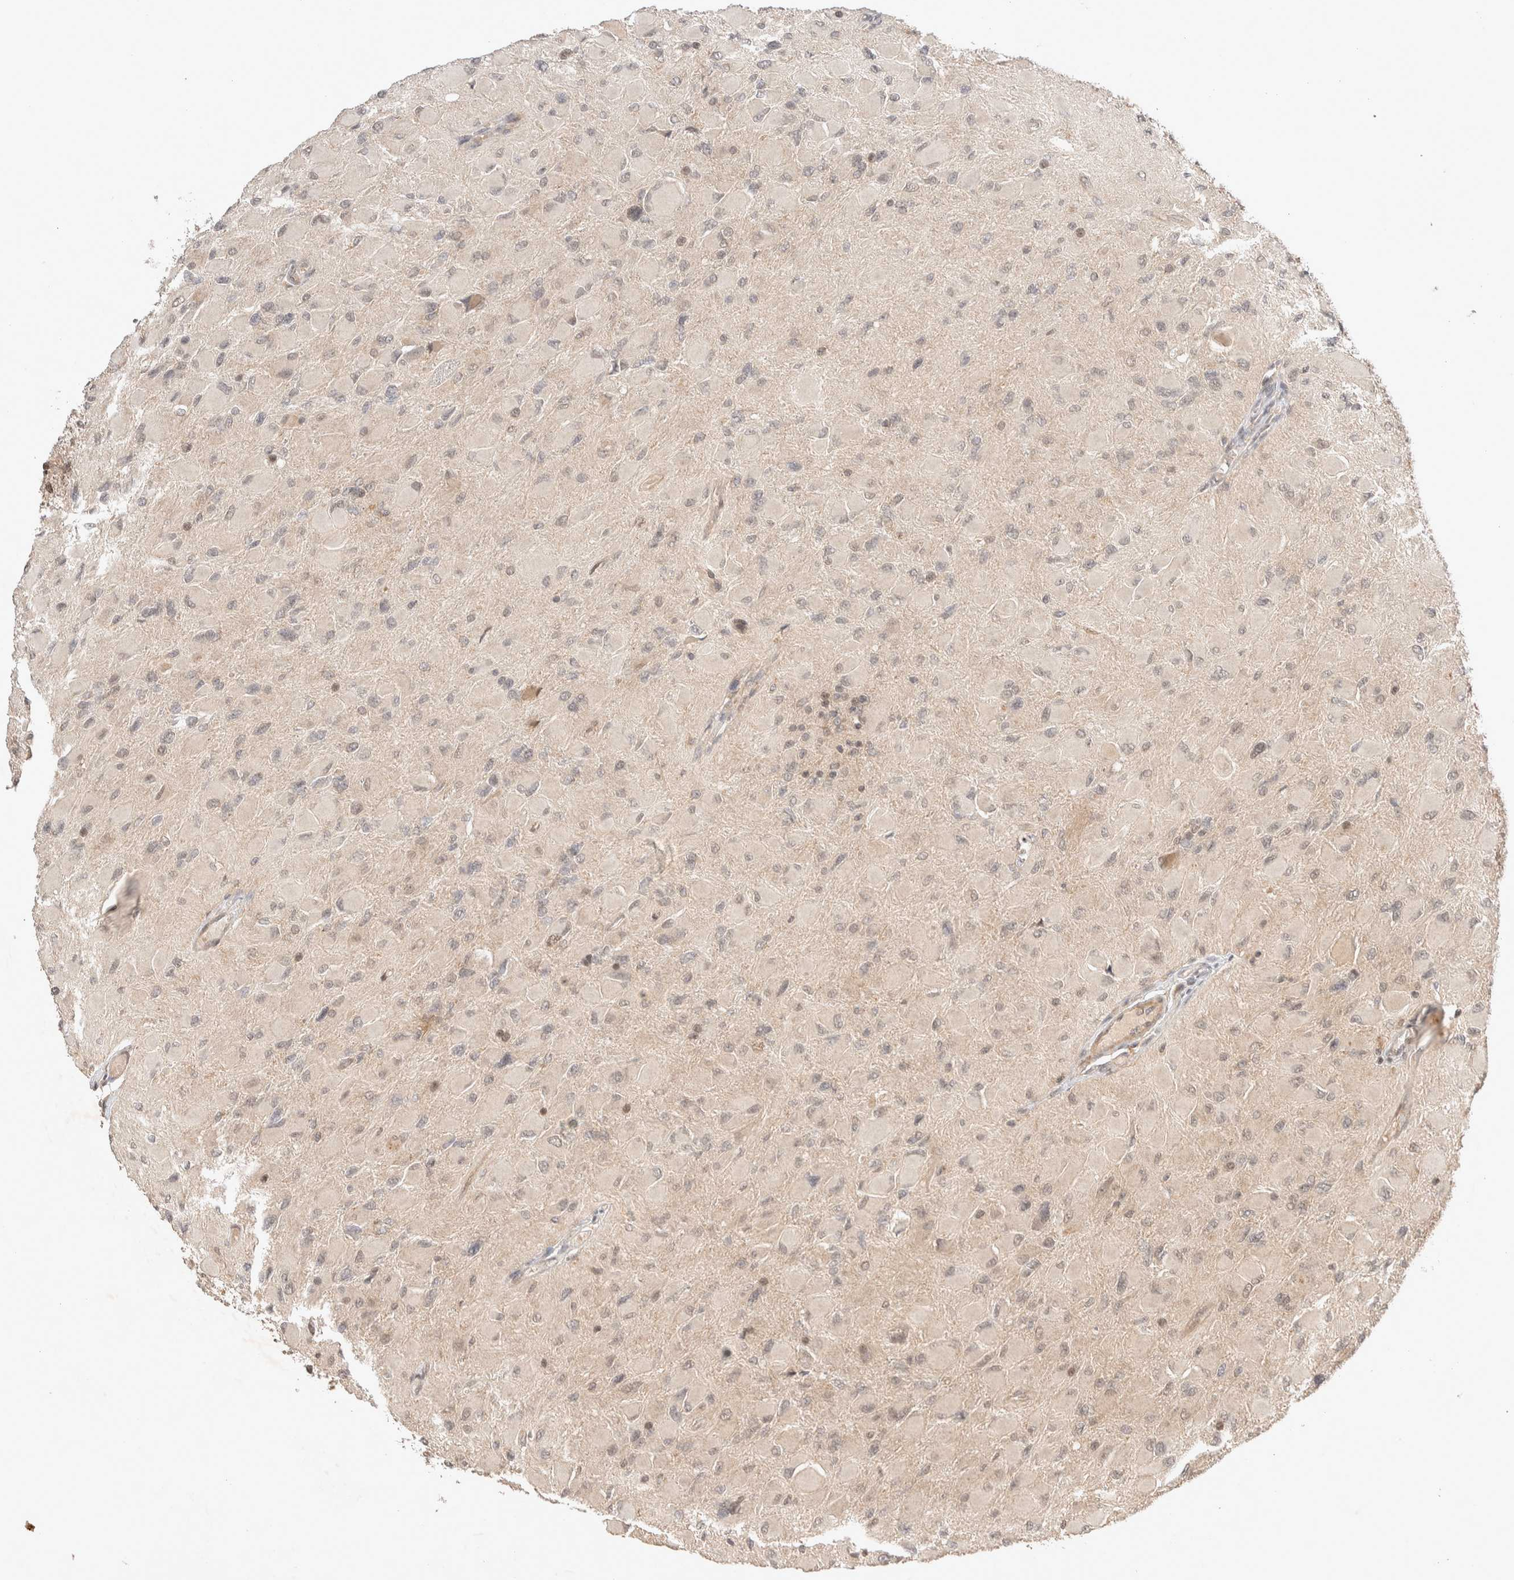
{"staining": {"intensity": "negative", "quantity": "none", "location": "none"}, "tissue": "glioma", "cell_type": "Tumor cells", "image_type": "cancer", "snomed": [{"axis": "morphology", "description": "Glioma, malignant, High grade"}, {"axis": "topography", "description": "Cerebral cortex"}], "caption": "IHC of glioma exhibits no expression in tumor cells.", "gene": "THRA", "patient": {"sex": "female", "age": 36}}